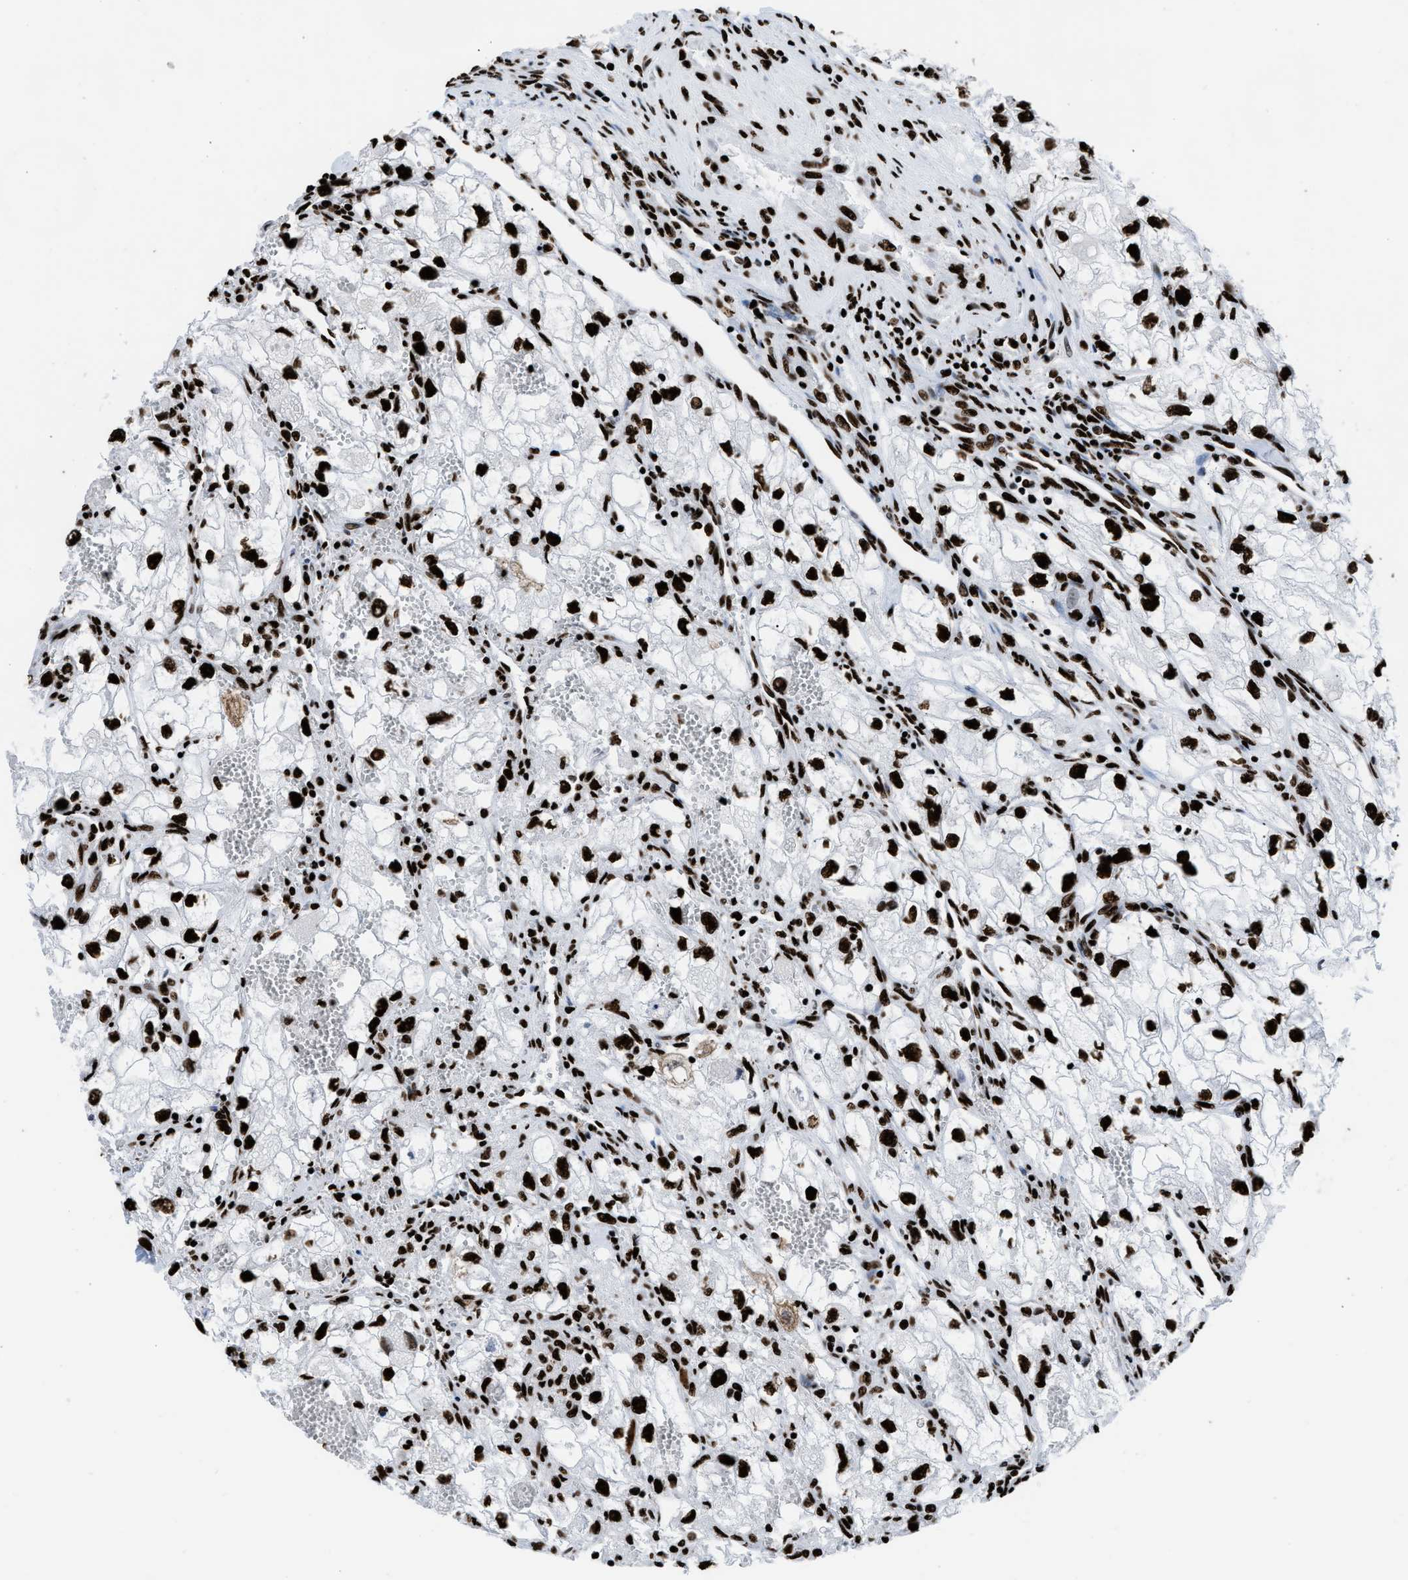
{"staining": {"intensity": "strong", "quantity": ">75%", "location": "nuclear"}, "tissue": "renal cancer", "cell_type": "Tumor cells", "image_type": "cancer", "snomed": [{"axis": "morphology", "description": "Adenocarcinoma, NOS"}, {"axis": "topography", "description": "Kidney"}], "caption": "Immunohistochemistry (IHC) of renal cancer (adenocarcinoma) demonstrates high levels of strong nuclear positivity in about >75% of tumor cells.", "gene": "HNRNPM", "patient": {"sex": "female", "age": 70}}